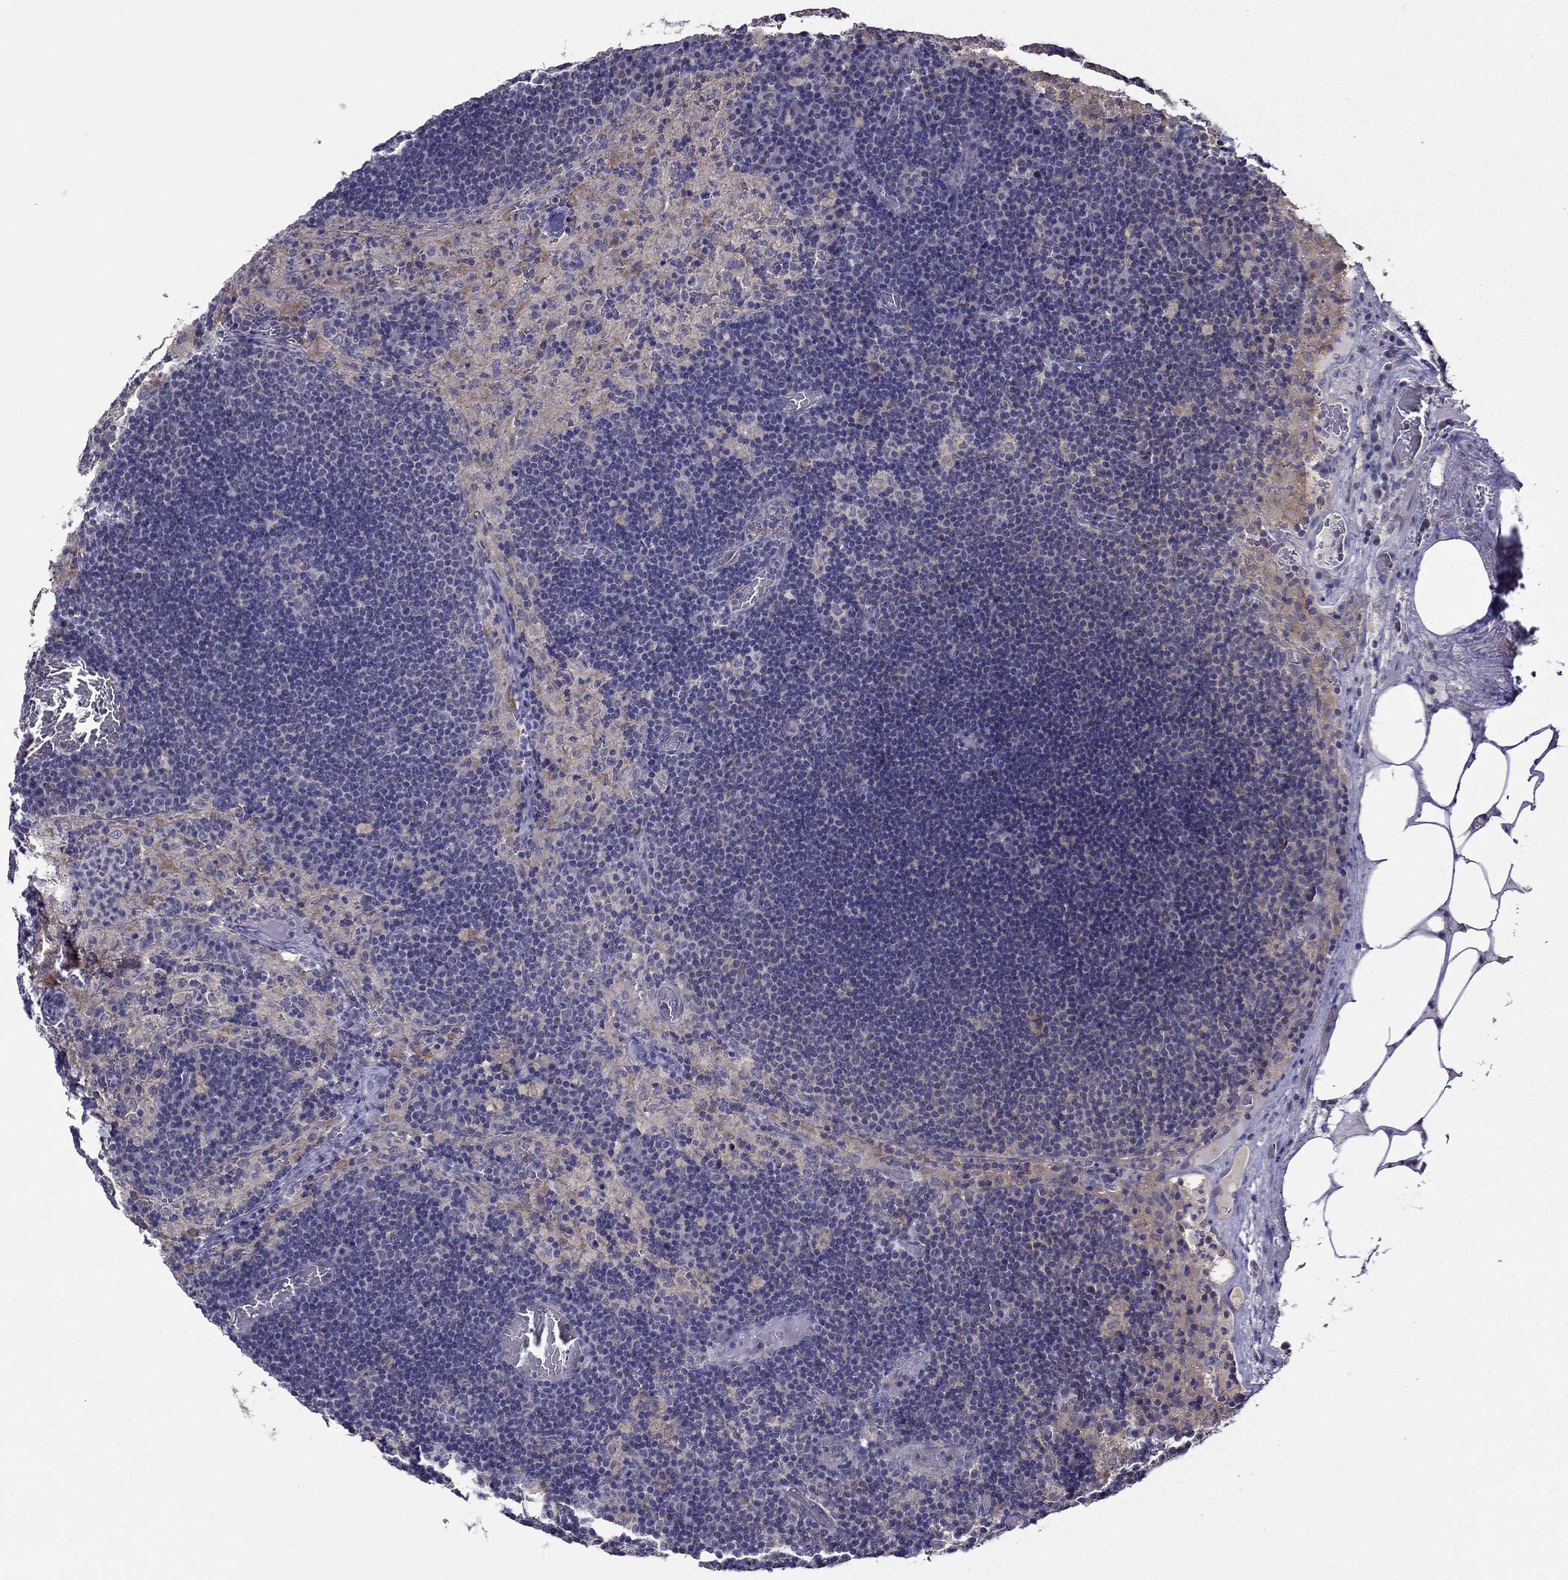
{"staining": {"intensity": "negative", "quantity": "none", "location": "none"}, "tissue": "lymph node", "cell_type": "Germinal center cells", "image_type": "normal", "snomed": [{"axis": "morphology", "description": "Normal tissue, NOS"}, {"axis": "topography", "description": "Lymph node"}], "caption": "Immunohistochemistry (IHC) histopathology image of benign lymph node: lymph node stained with DAB (3,3'-diaminobenzidine) demonstrates no significant protein positivity in germinal center cells. The staining was performed using DAB (3,3'-diaminobenzidine) to visualize the protein expression in brown, while the nuclei were stained in blue with hematoxylin (Magnification: 20x).", "gene": "SCNN1D", "patient": {"sex": "male", "age": 63}}